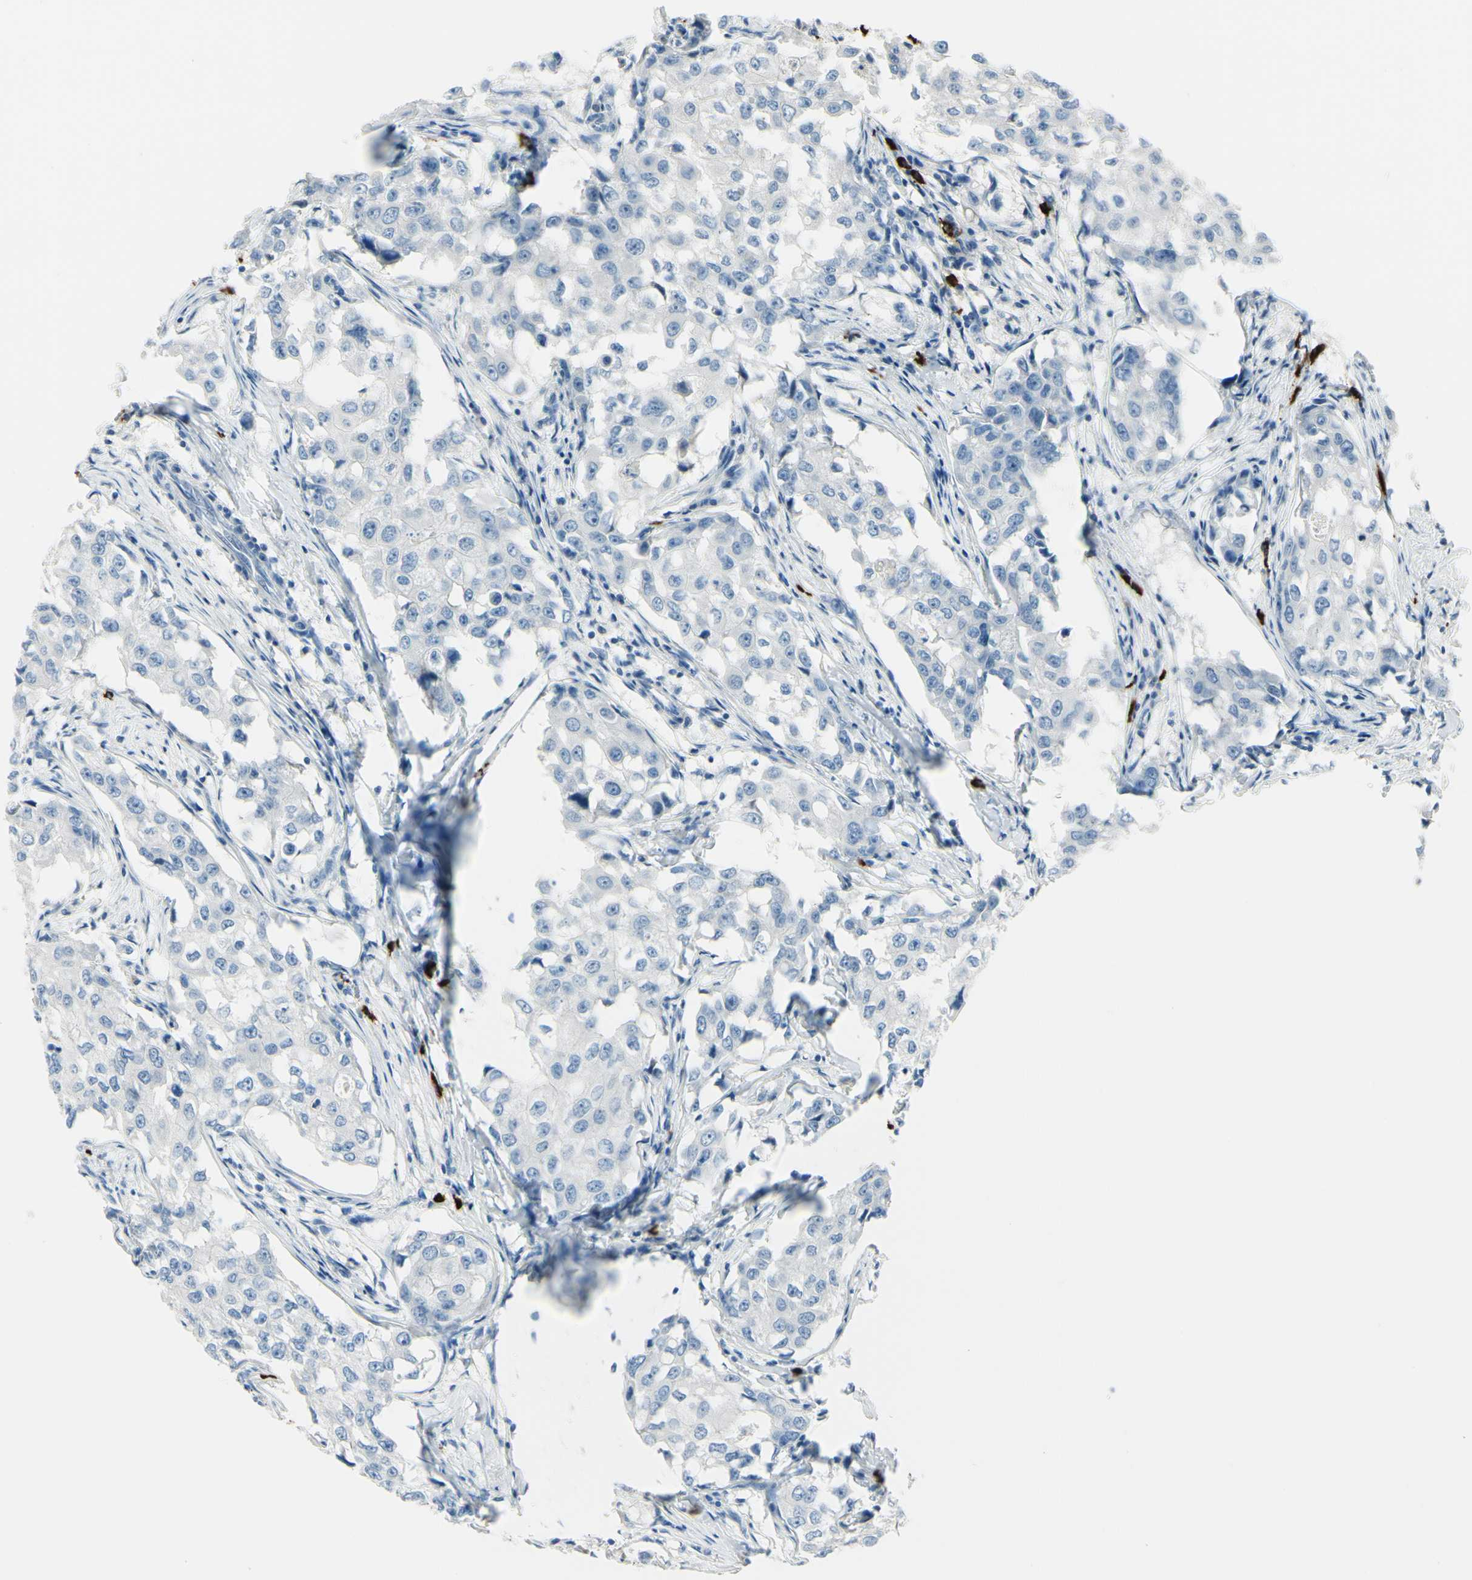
{"staining": {"intensity": "negative", "quantity": "none", "location": "none"}, "tissue": "breast cancer", "cell_type": "Tumor cells", "image_type": "cancer", "snomed": [{"axis": "morphology", "description": "Duct carcinoma"}, {"axis": "topography", "description": "Breast"}], "caption": "This is an immunohistochemistry (IHC) histopathology image of intraductal carcinoma (breast). There is no staining in tumor cells.", "gene": "DLG4", "patient": {"sex": "female", "age": 27}}